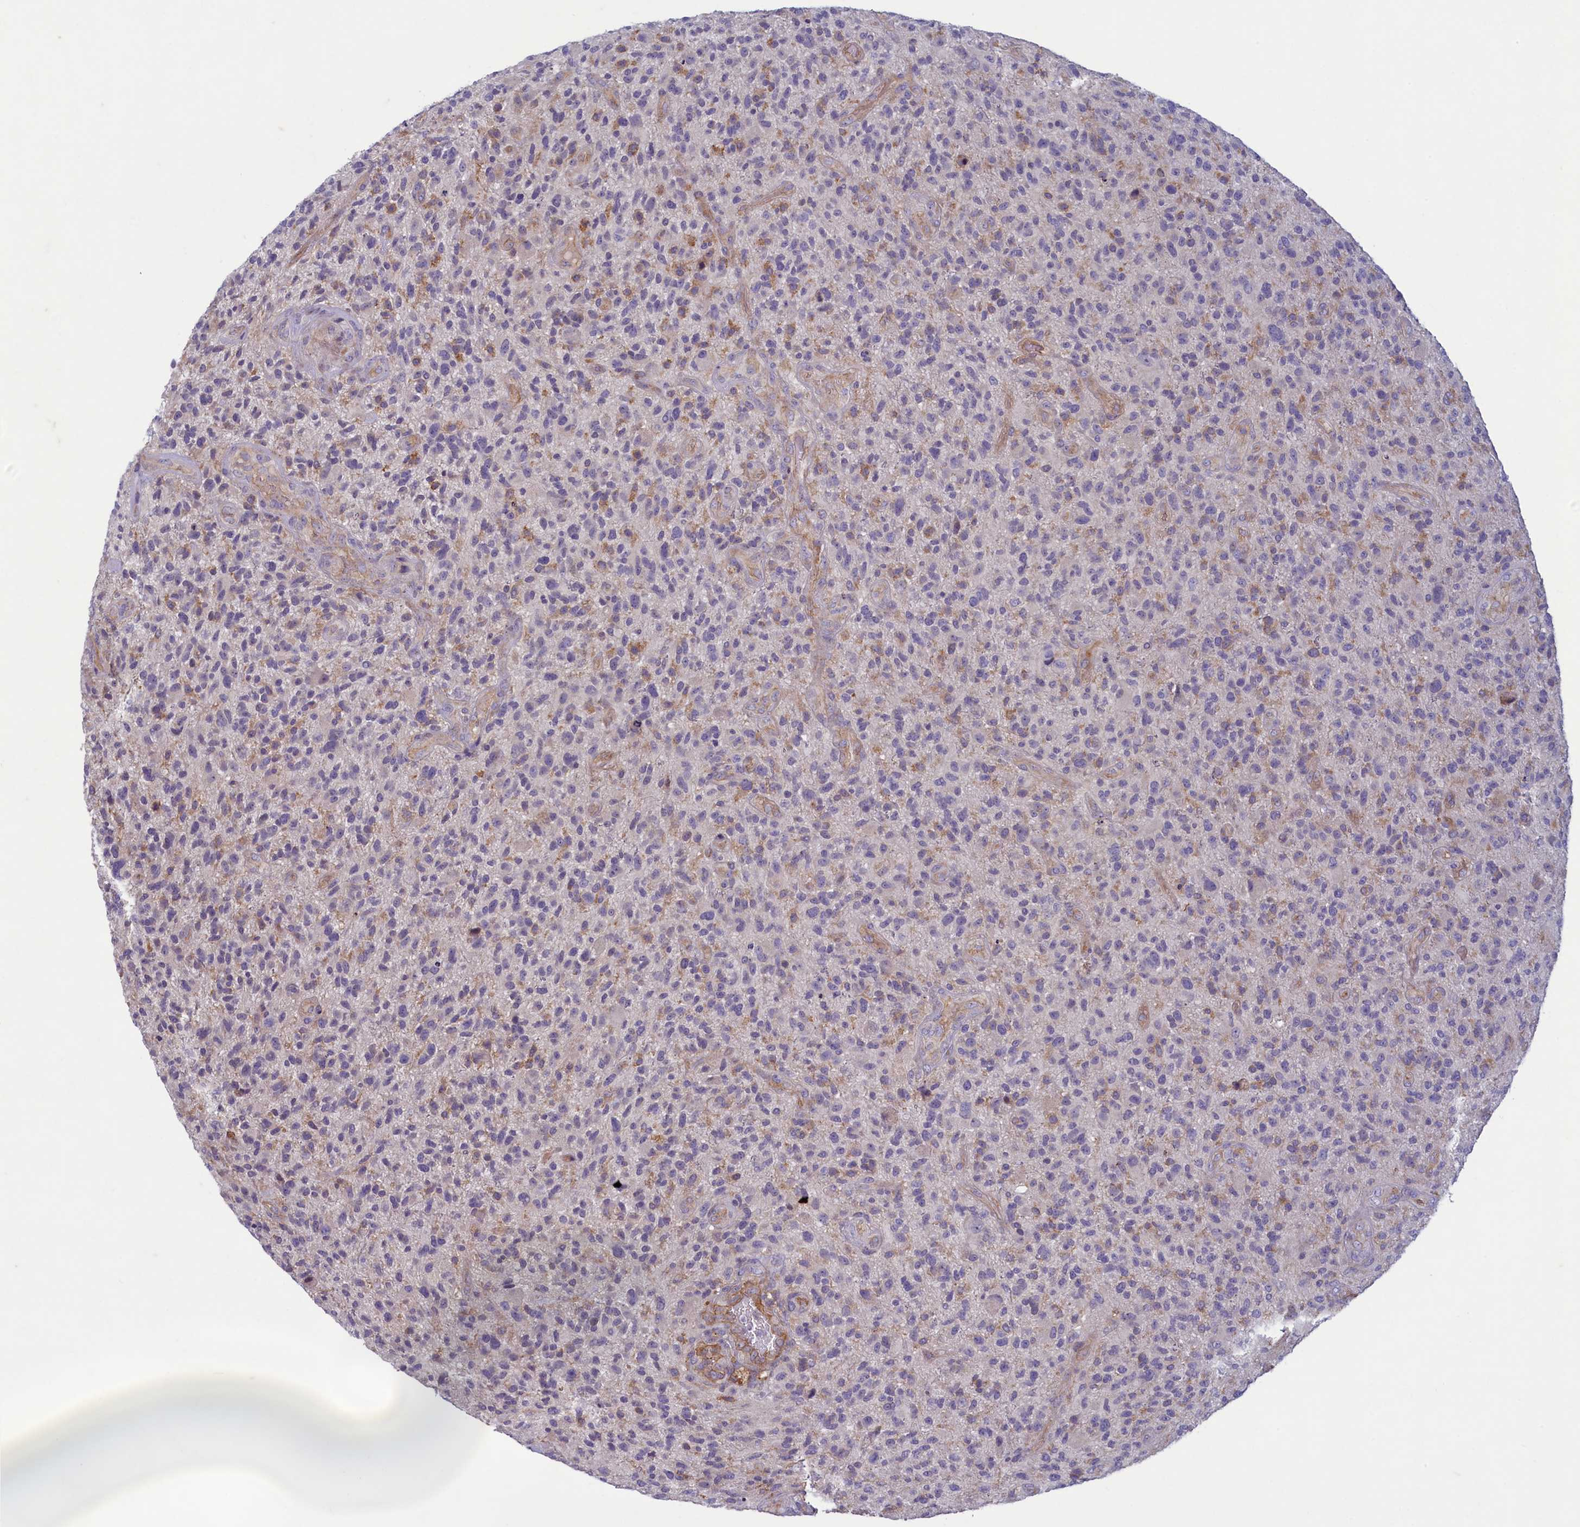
{"staining": {"intensity": "negative", "quantity": "none", "location": "none"}, "tissue": "glioma", "cell_type": "Tumor cells", "image_type": "cancer", "snomed": [{"axis": "morphology", "description": "Glioma, malignant, High grade"}, {"axis": "topography", "description": "Brain"}], "caption": "A photomicrograph of human glioma is negative for staining in tumor cells.", "gene": "PLEKHG6", "patient": {"sex": "male", "age": 47}}